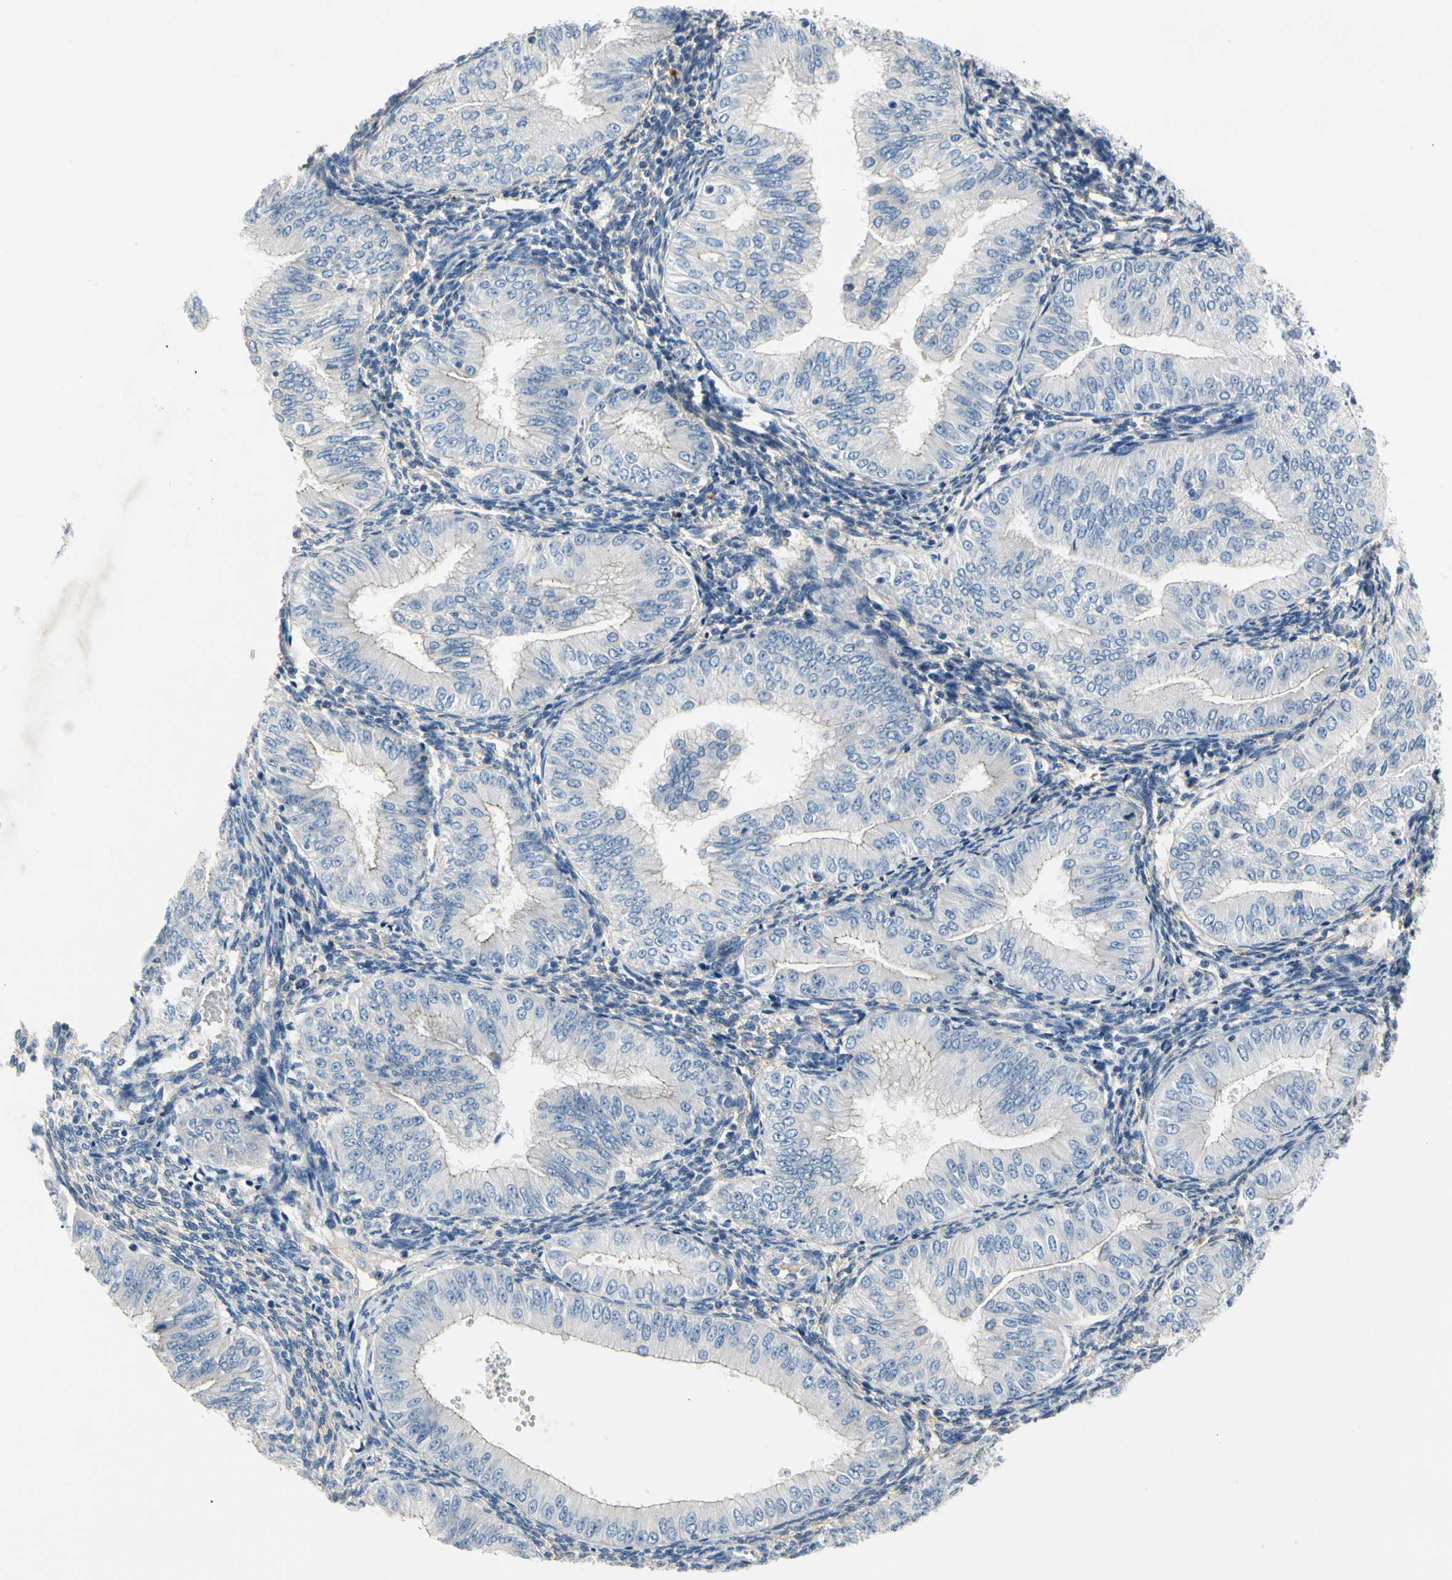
{"staining": {"intensity": "weak", "quantity": "<25%", "location": "cytoplasmic/membranous"}, "tissue": "endometrial cancer", "cell_type": "Tumor cells", "image_type": "cancer", "snomed": [{"axis": "morphology", "description": "Normal tissue, NOS"}, {"axis": "morphology", "description": "Adenocarcinoma, NOS"}, {"axis": "topography", "description": "Endometrium"}], "caption": "Human endometrial adenocarcinoma stained for a protein using IHC shows no staining in tumor cells.", "gene": "CA14", "patient": {"sex": "female", "age": 53}}